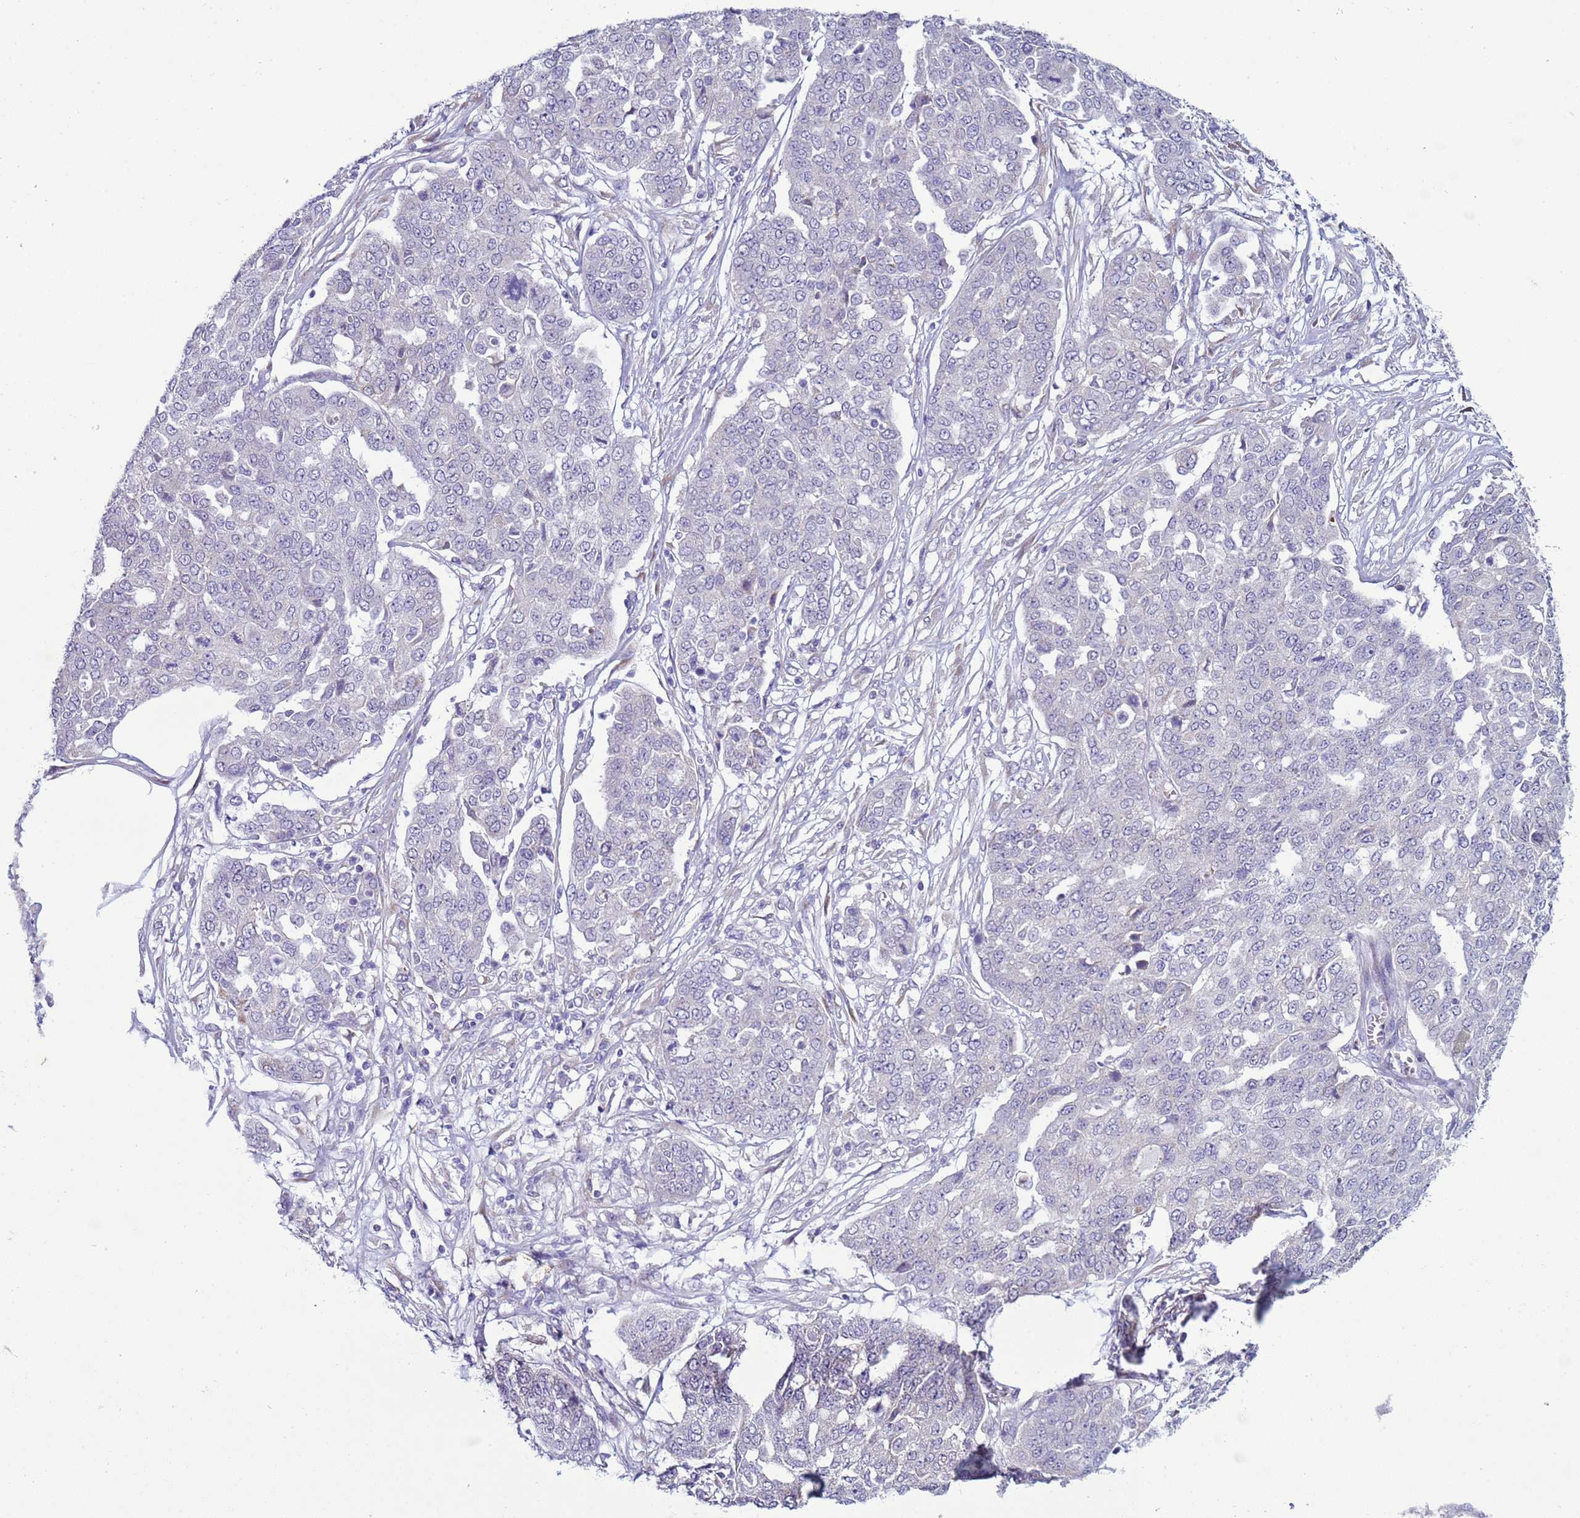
{"staining": {"intensity": "negative", "quantity": "none", "location": "none"}, "tissue": "ovarian cancer", "cell_type": "Tumor cells", "image_type": "cancer", "snomed": [{"axis": "morphology", "description": "Cystadenocarcinoma, serous, NOS"}, {"axis": "topography", "description": "Soft tissue"}, {"axis": "topography", "description": "Ovary"}], "caption": "Photomicrograph shows no protein staining in tumor cells of ovarian cancer tissue.", "gene": "ABHD17B", "patient": {"sex": "female", "age": 57}}